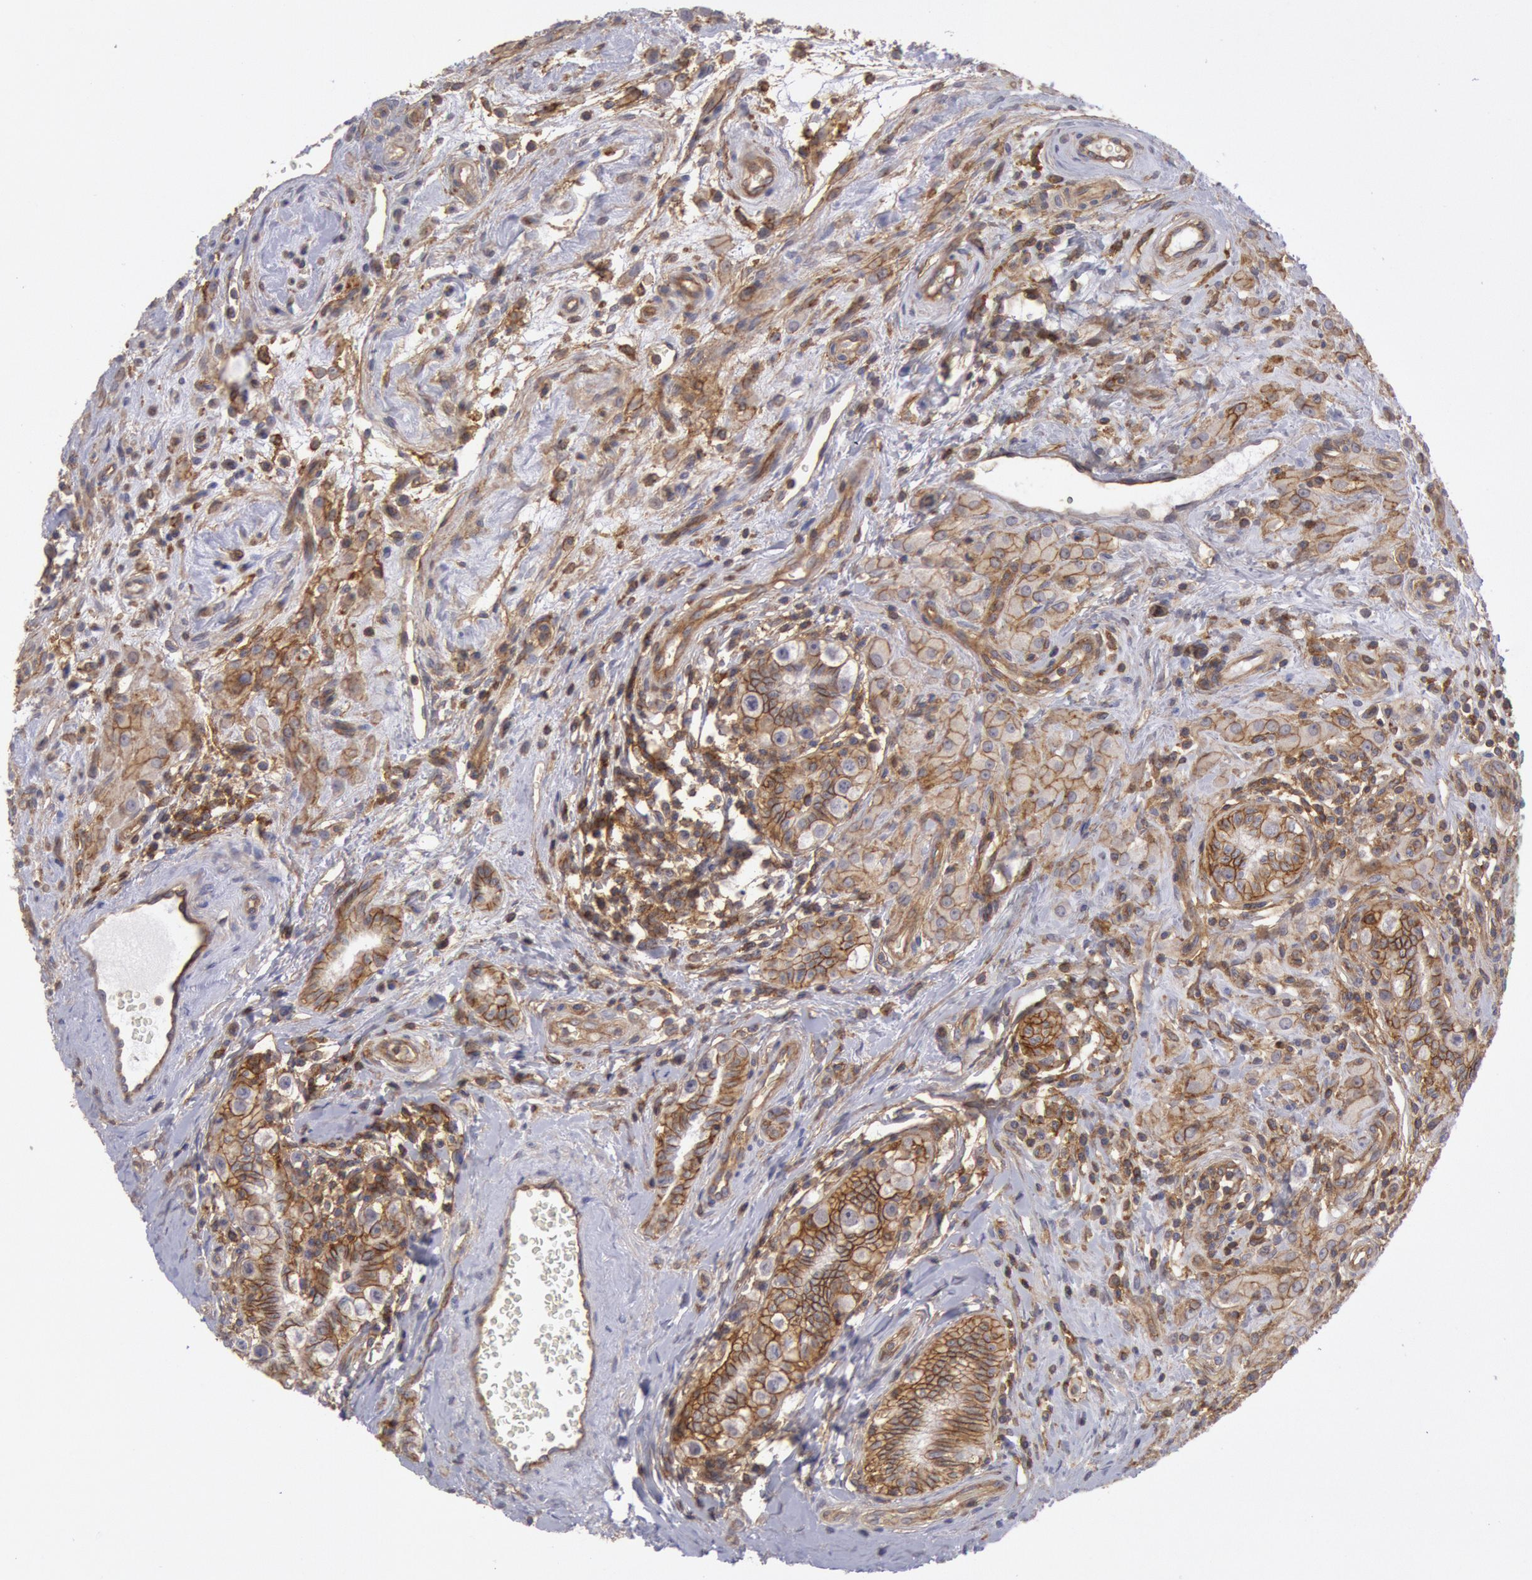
{"staining": {"intensity": "weak", "quantity": "25%-75%", "location": "cytoplasmic/membranous"}, "tissue": "testis cancer", "cell_type": "Tumor cells", "image_type": "cancer", "snomed": [{"axis": "morphology", "description": "Seminoma, NOS"}, {"axis": "topography", "description": "Testis"}], "caption": "Immunohistochemistry staining of testis cancer (seminoma), which shows low levels of weak cytoplasmic/membranous expression in approximately 25%-75% of tumor cells indicating weak cytoplasmic/membranous protein expression. The staining was performed using DAB (brown) for protein detection and nuclei were counterstained in hematoxylin (blue).", "gene": "STX4", "patient": {"sex": "male", "age": 32}}